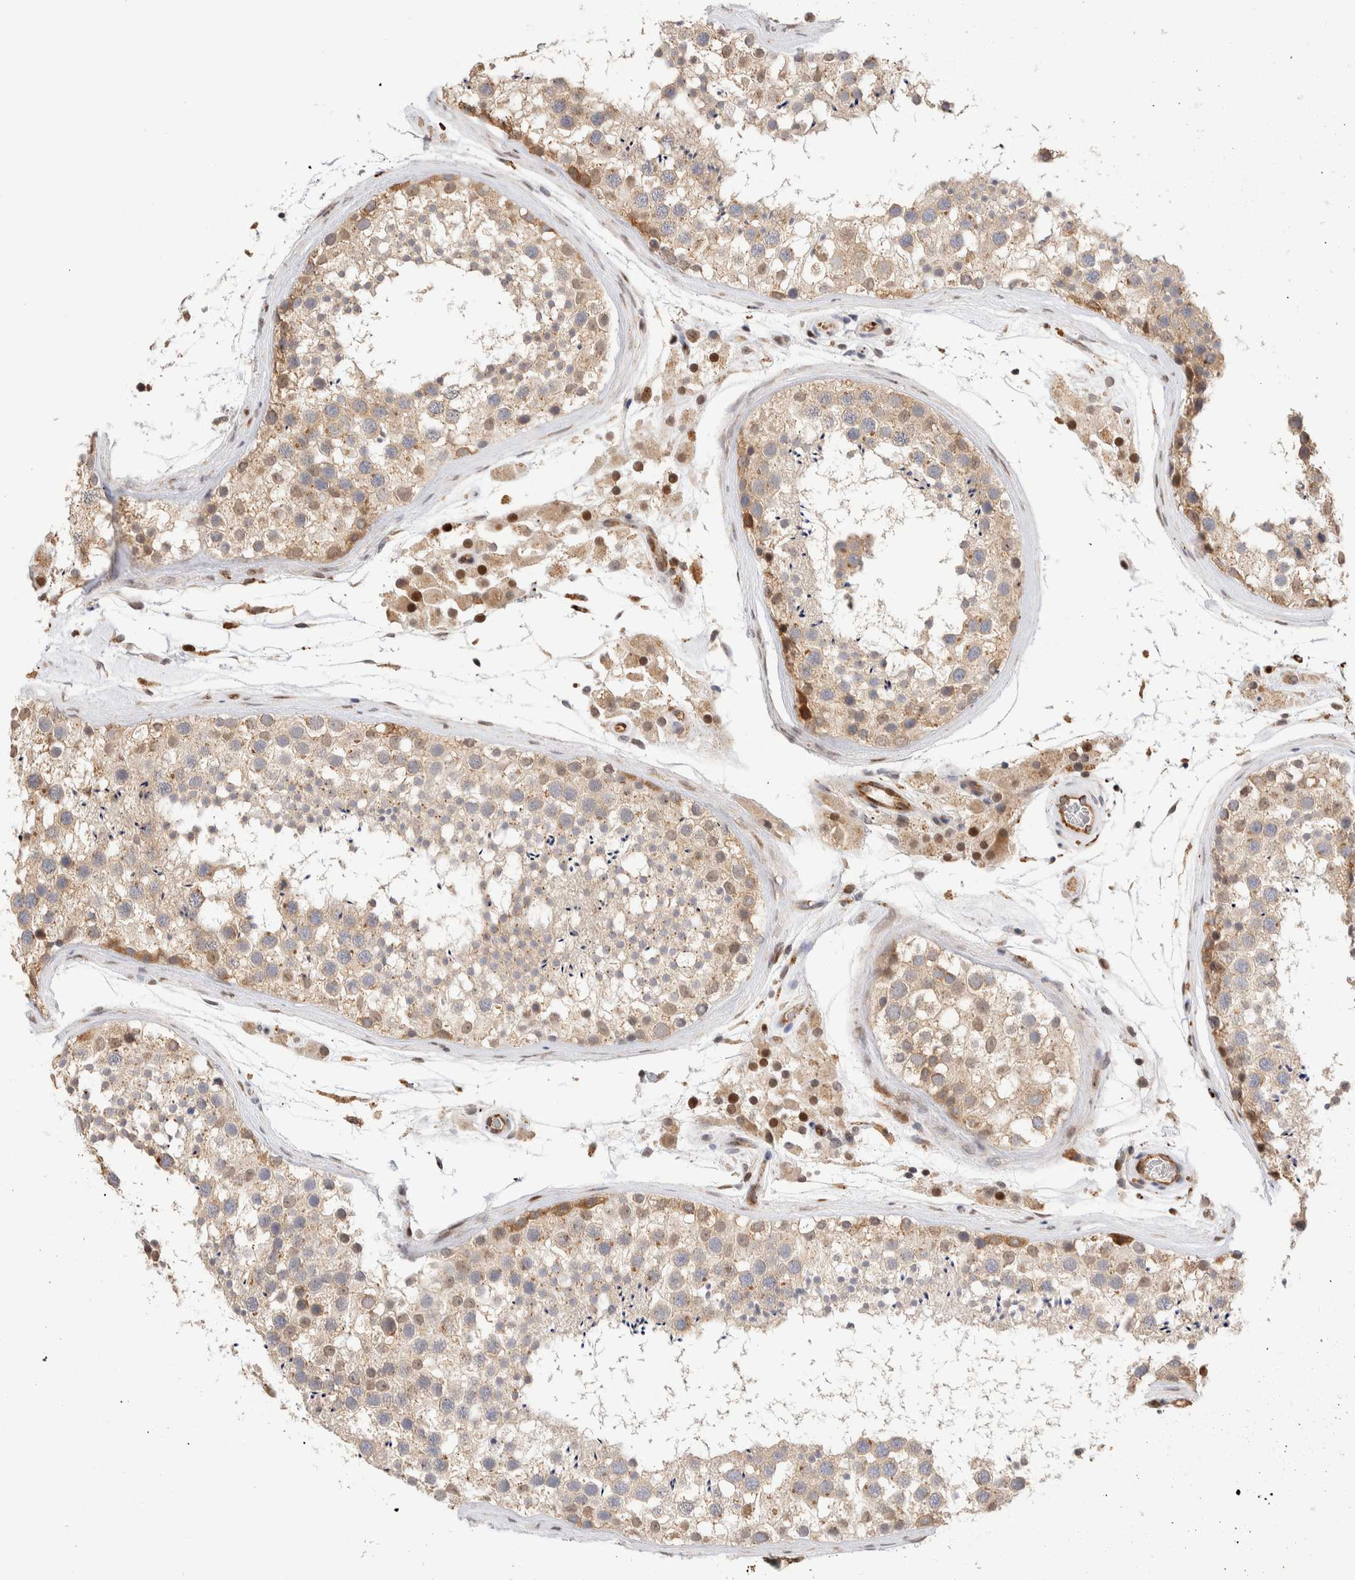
{"staining": {"intensity": "moderate", "quantity": "25%-75%", "location": "cytoplasmic/membranous,nuclear"}, "tissue": "testis", "cell_type": "Cells in seminiferous ducts", "image_type": "normal", "snomed": [{"axis": "morphology", "description": "Normal tissue, NOS"}, {"axis": "topography", "description": "Testis"}], "caption": "Testis stained with immunohistochemistry demonstrates moderate cytoplasmic/membranous,nuclear expression in approximately 25%-75% of cells in seminiferous ducts. The staining was performed using DAB, with brown indicating positive protein expression. Nuclei are stained blue with hematoxylin.", "gene": "NSMAF", "patient": {"sex": "male", "age": 46}}